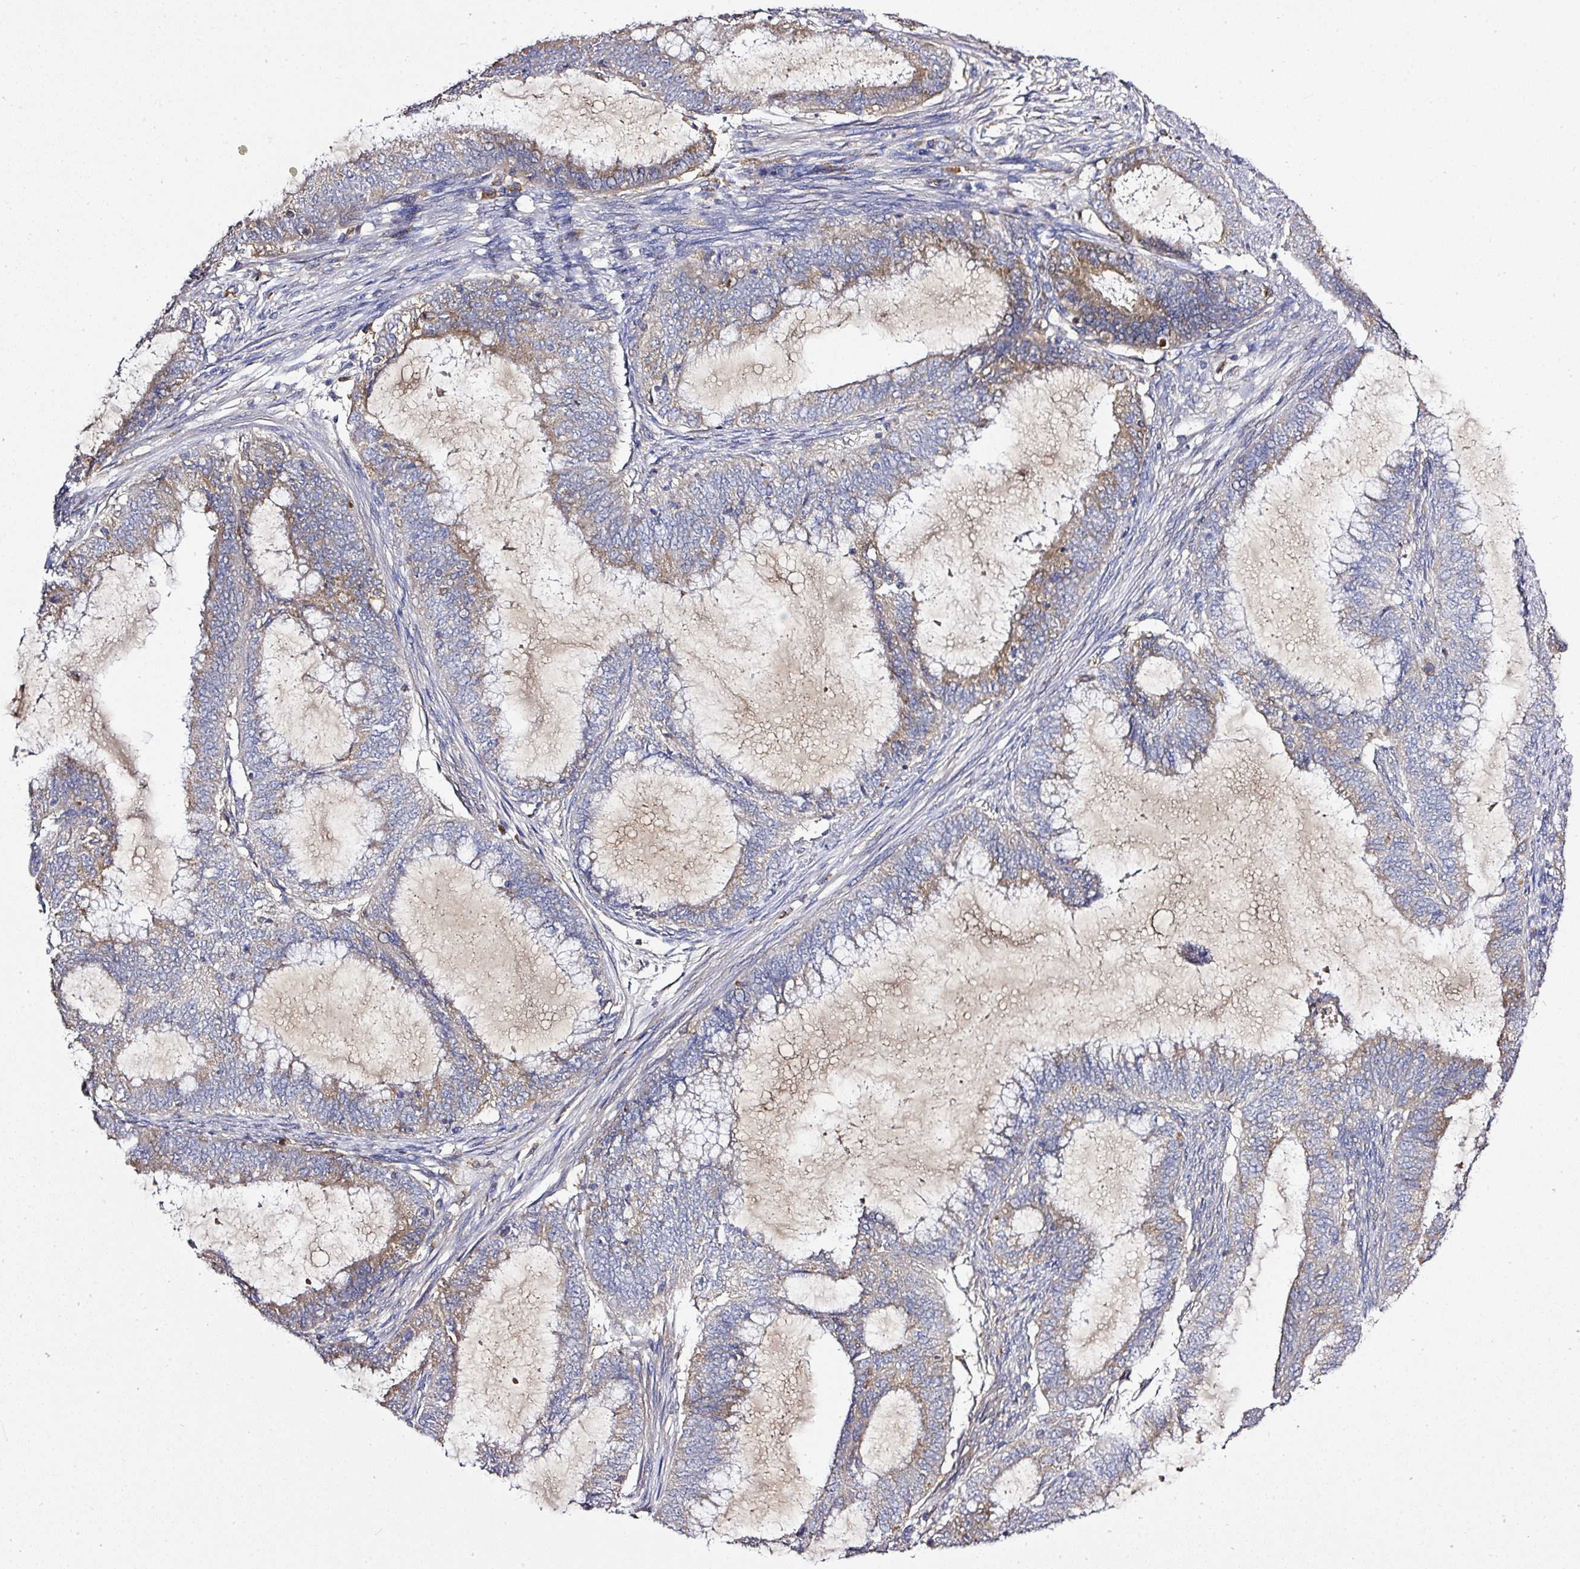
{"staining": {"intensity": "moderate", "quantity": "25%-75%", "location": "cytoplasmic/membranous"}, "tissue": "endometrial cancer", "cell_type": "Tumor cells", "image_type": "cancer", "snomed": [{"axis": "morphology", "description": "Adenocarcinoma, NOS"}, {"axis": "topography", "description": "Endometrium"}], "caption": "Protein positivity by IHC exhibits moderate cytoplasmic/membranous expression in approximately 25%-75% of tumor cells in endometrial adenocarcinoma.", "gene": "CAB39L", "patient": {"sex": "female", "age": 51}}